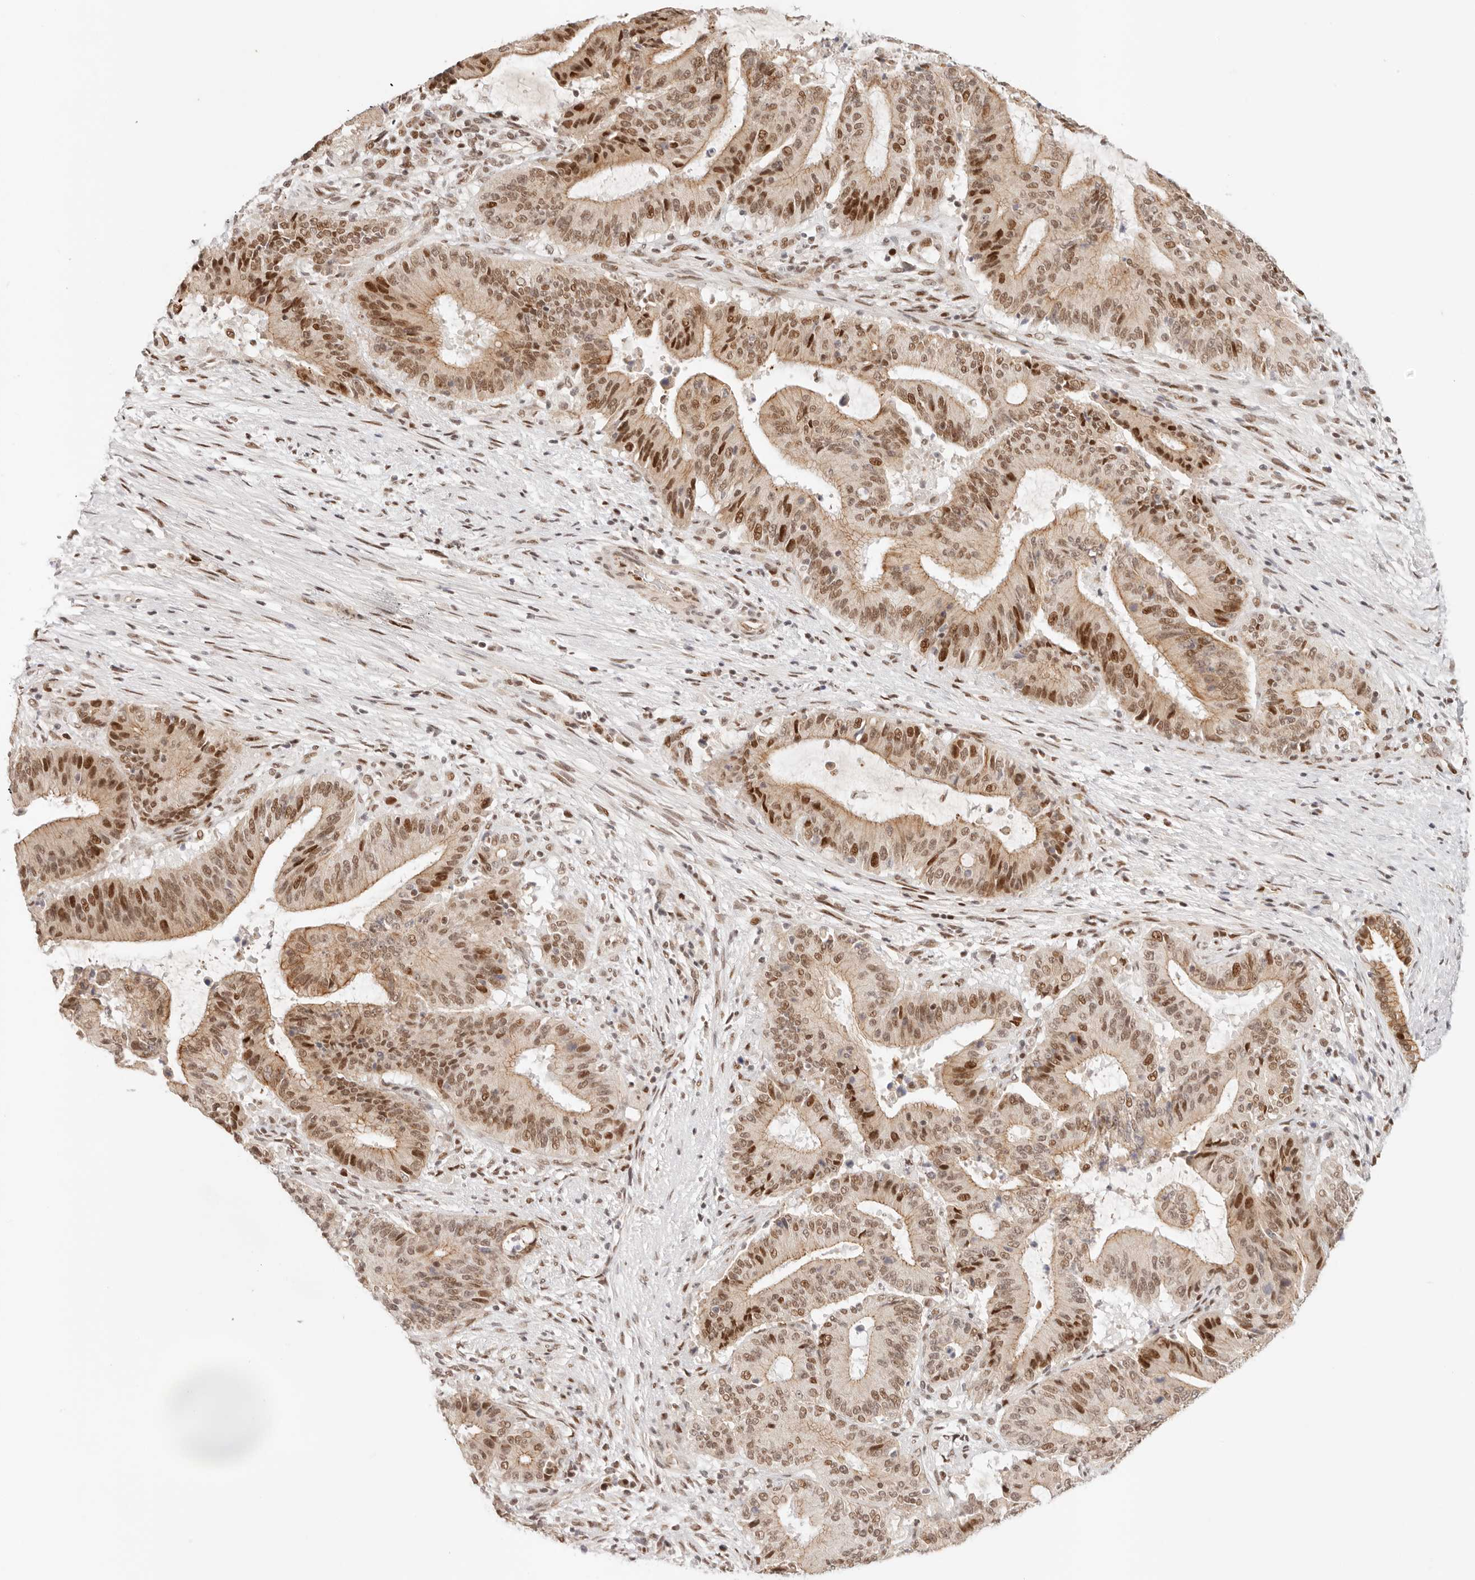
{"staining": {"intensity": "strong", "quantity": ">75%", "location": "nuclear"}, "tissue": "liver cancer", "cell_type": "Tumor cells", "image_type": "cancer", "snomed": [{"axis": "morphology", "description": "Normal tissue, NOS"}, {"axis": "morphology", "description": "Cholangiocarcinoma"}, {"axis": "topography", "description": "Liver"}, {"axis": "topography", "description": "Peripheral nerve tissue"}], "caption": "Immunohistochemical staining of human liver cholangiocarcinoma demonstrates high levels of strong nuclear protein staining in about >75% of tumor cells.", "gene": "HOXC5", "patient": {"sex": "female", "age": 73}}